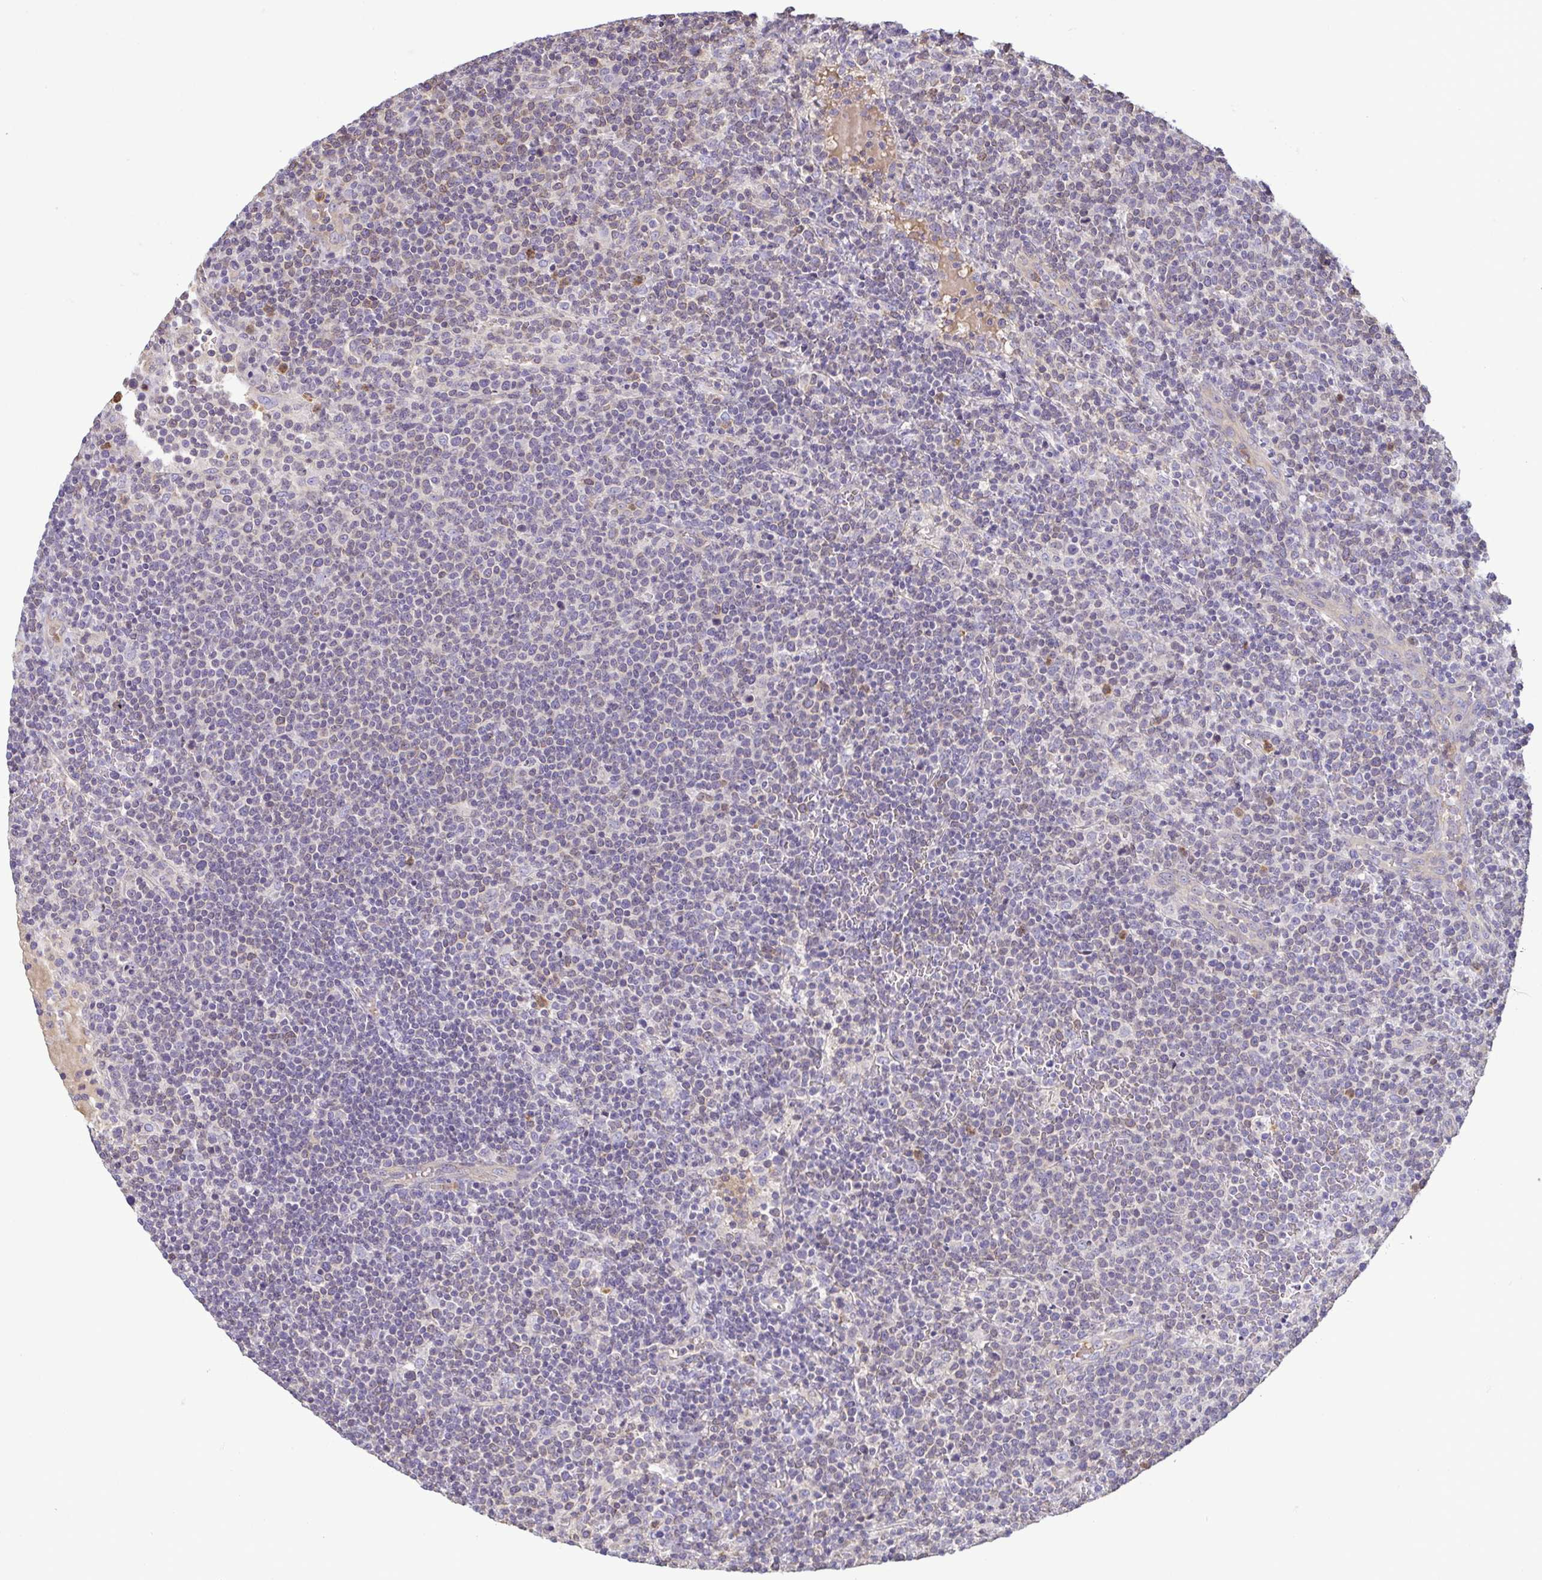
{"staining": {"intensity": "negative", "quantity": "none", "location": "none"}, "tissue": "lymphoma", "cell_type": "Tumor cells", "image_type": "cancer", "snomed": [{"axis": "morphology", "description": "Malignant lymphoma, non-Hodgkin's type, High grade"}, {"axis": "topography", "description": "Lymph node"}], "caption": "IHC histopathology image of human lymphoma stained for a protein (brown), which demonstrates no expression in tumor cells. The staining is performed using DAB brown chromogen with nuclei counter-stained in using hematoxylin.", "gene": "MYL10", "patient": {"sex": "male", "age": 61}}